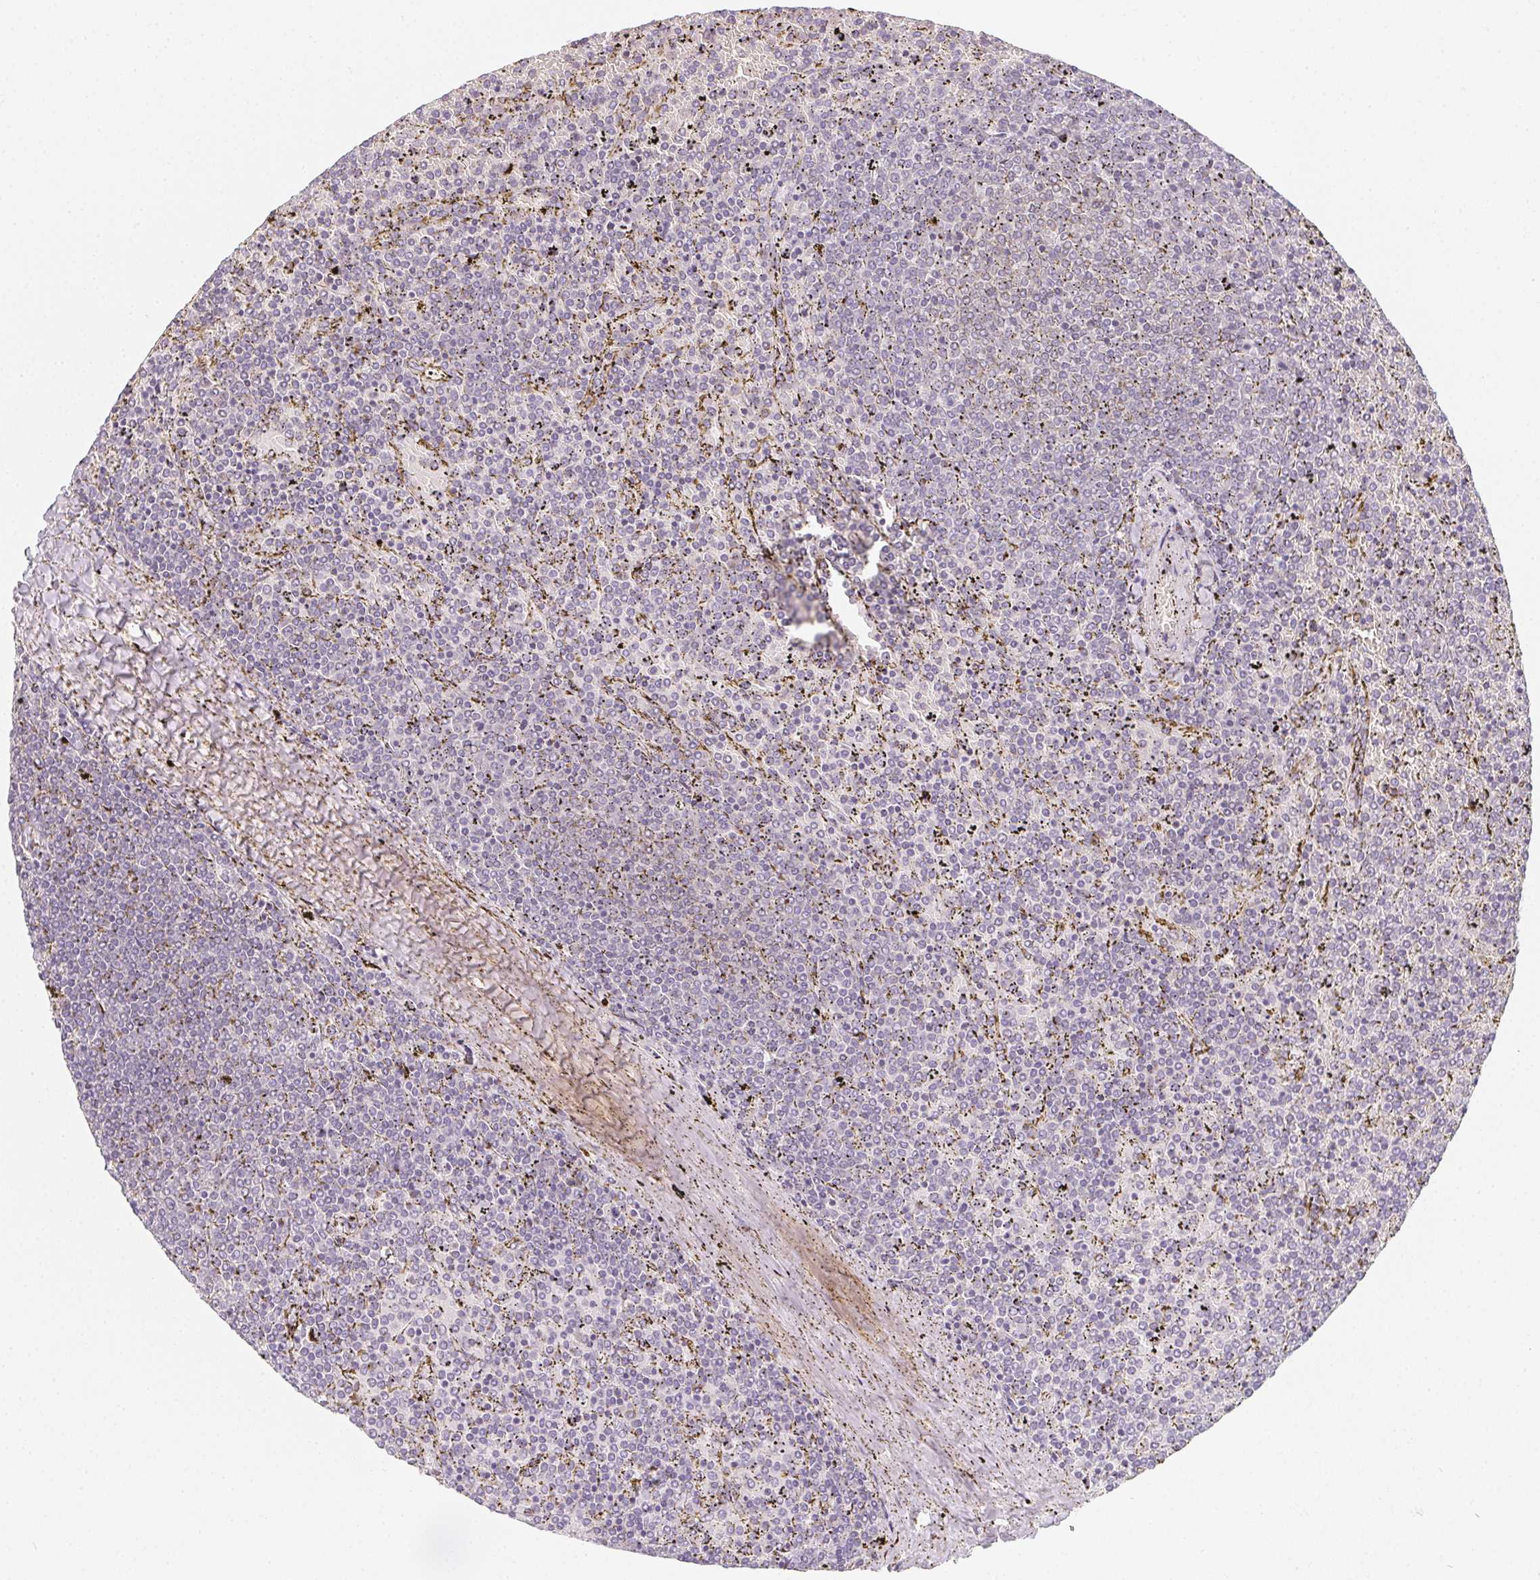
{"staining": {"intensity": "negative", "quantity": "none", "location": "none"}, "tissue": "lymphoma", "cell_type": "Tumor cells", "image_type": "cancer", "snomed": [{"axis": "morphology", "description": "Malignant lymphoma, non-Hodgkin's type, Low grade"}, {"axis": "topography", "description": "Spleen"}], "caption": "Micrograph shows no protein expression in tumor cells of lymphoma tissue.", "gene": "SOAT1", "patient": {"sex": "female", "age": 77}}